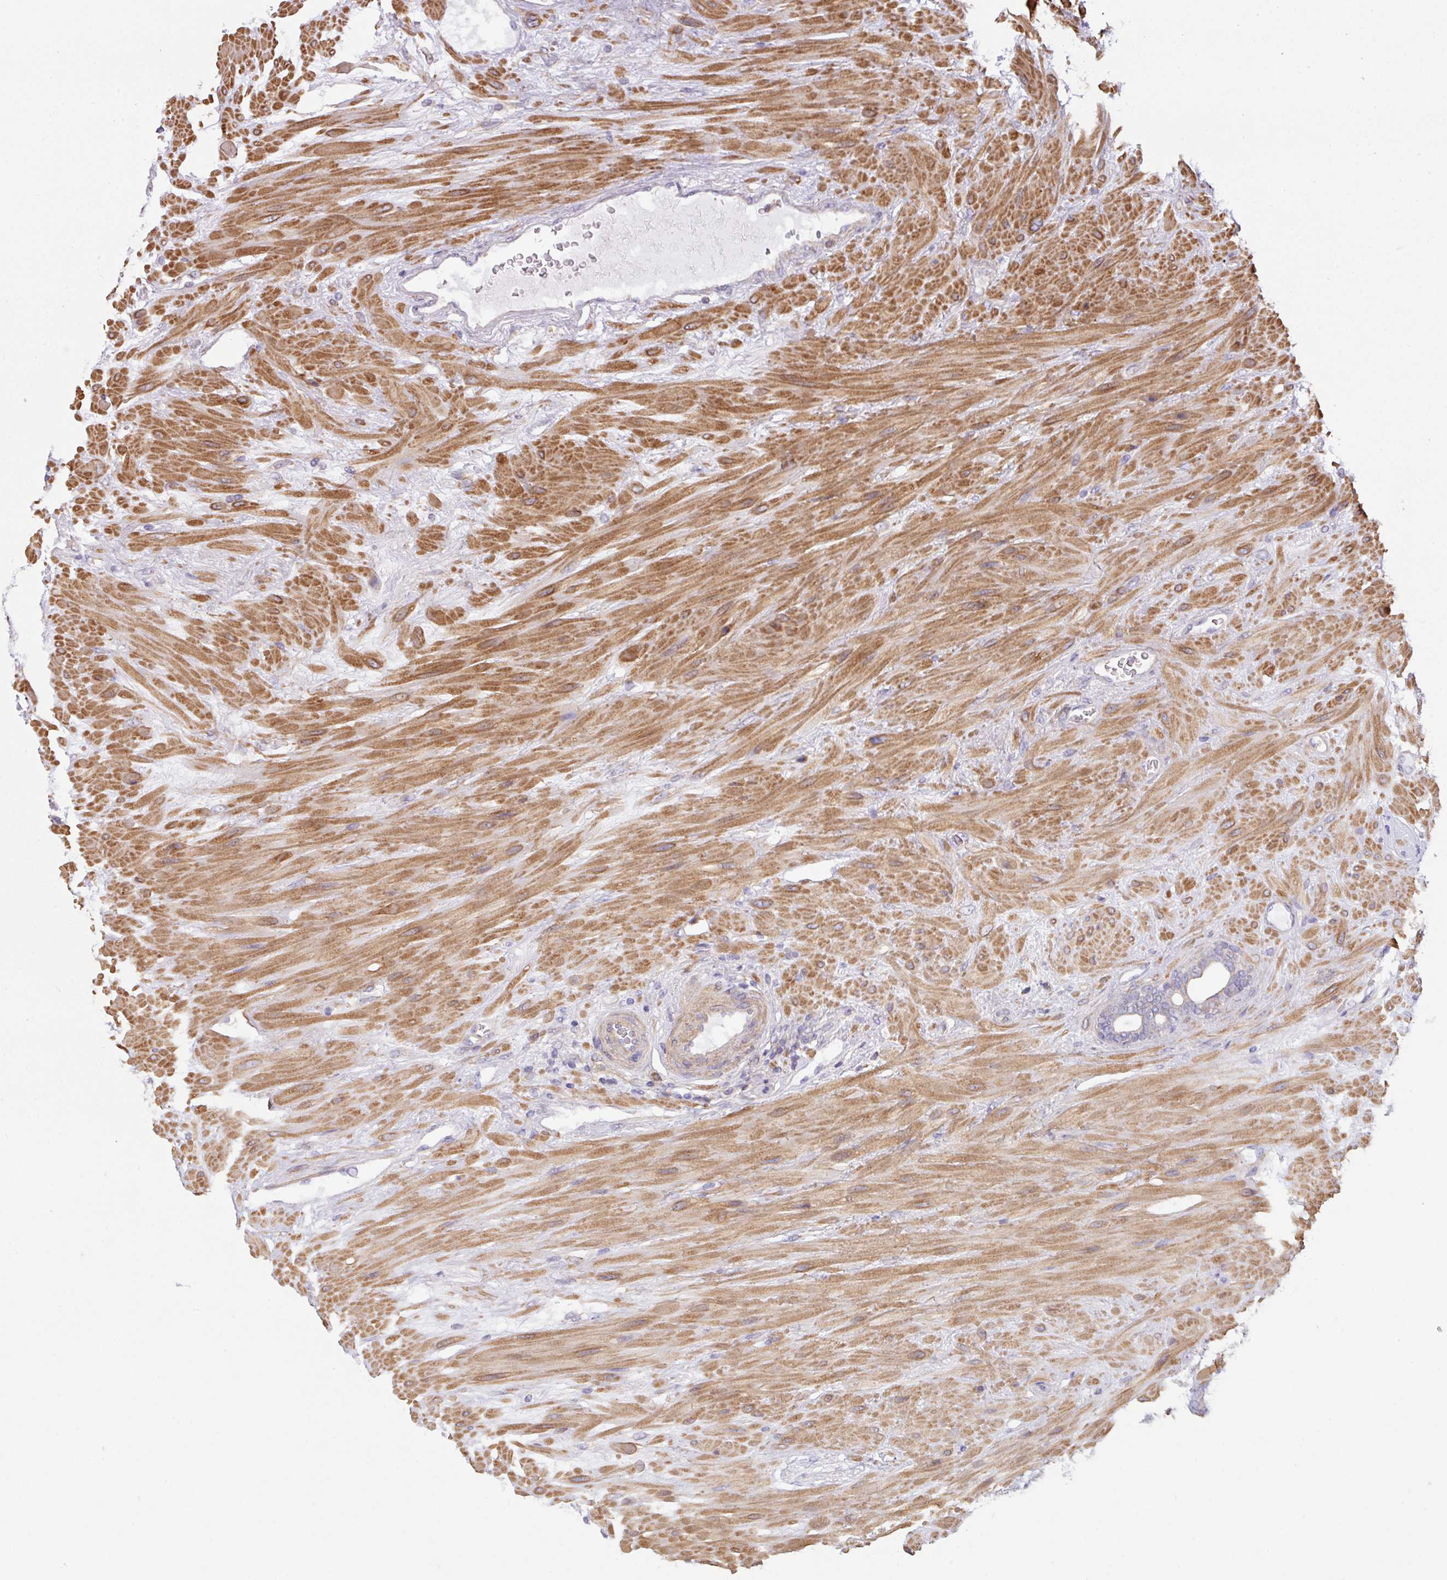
{"staining": {"intensity": "weak", "quantity": "<25%", "location": "cytoplasmic/membranous"}, "tissue": "prostate cancer", "cell_type": "Tumor cells", "image_type": "cancer", "snomed": [{"axis": "morphology", "description": "Adenocarcinoma, Low grade"}, {"axis": "topography", "description": "Prostate"}], "caption": "Immunohistochemical staining of human low-grade adenocarcinoma (prostate) reveals no significant staining in tumor cells. (Immunohistochemistry, brightfield microscopy, high magnification).", "gene": "LRRC41", "patient": {"sex": "male", "age": 61}}